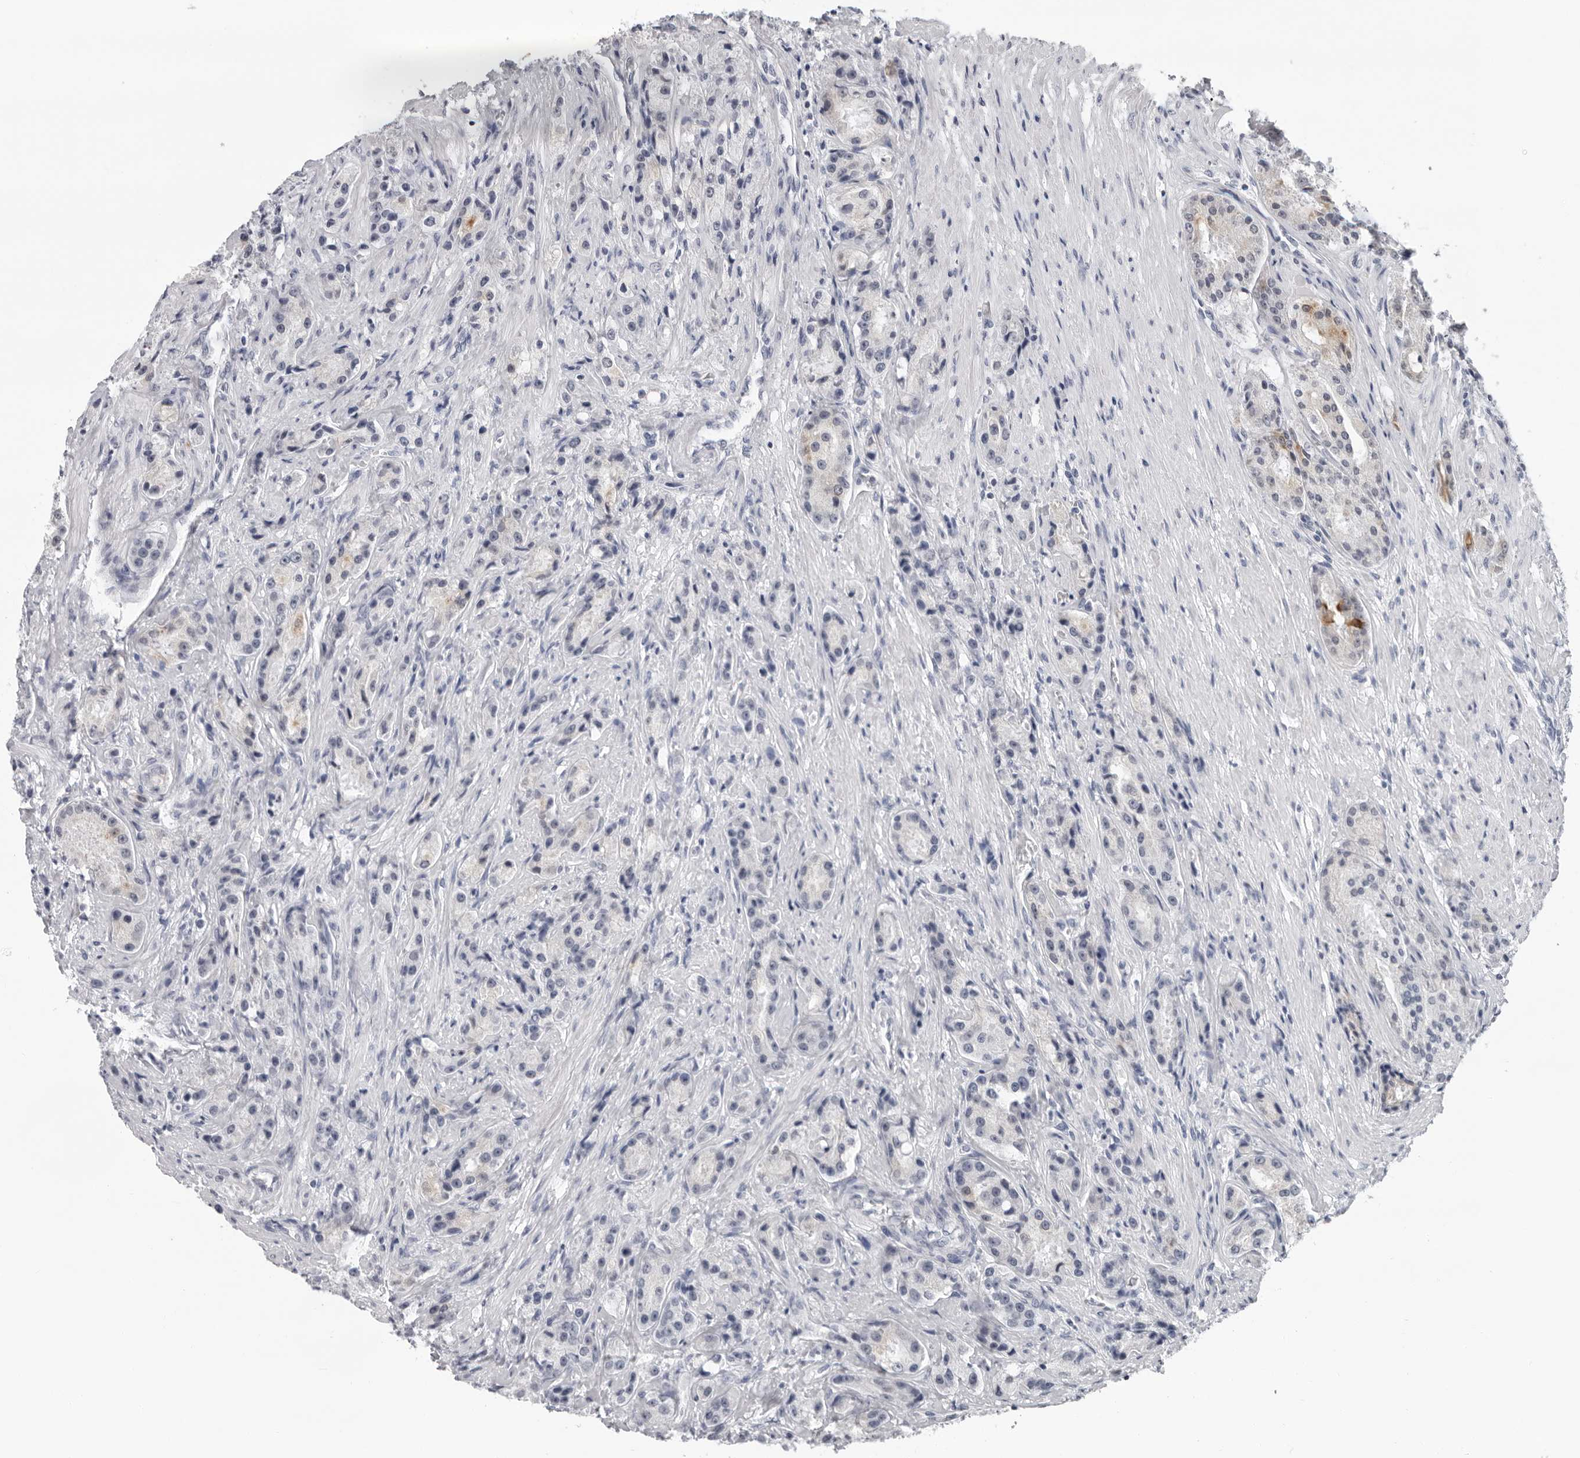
{"staining": {"intensity": "weak", "quantity": "<25%", "location": "cytoplasmic/membranous"}, "tissue": "prostate cancer", "cell_type": "Tumor cells", "image_type": "cancer", "snomed": [{"axis": "morphology", "description": "Adenocarcinoma, High grade"}, {"axis": "topography", "description": "Prostate"}], "caption": "Immunohistochemical staining of human prostate cancer exhibits no significant expression in tumor cells.", "gene": "CCDC28B", "patient": {"sex": "male", "age": 60}}